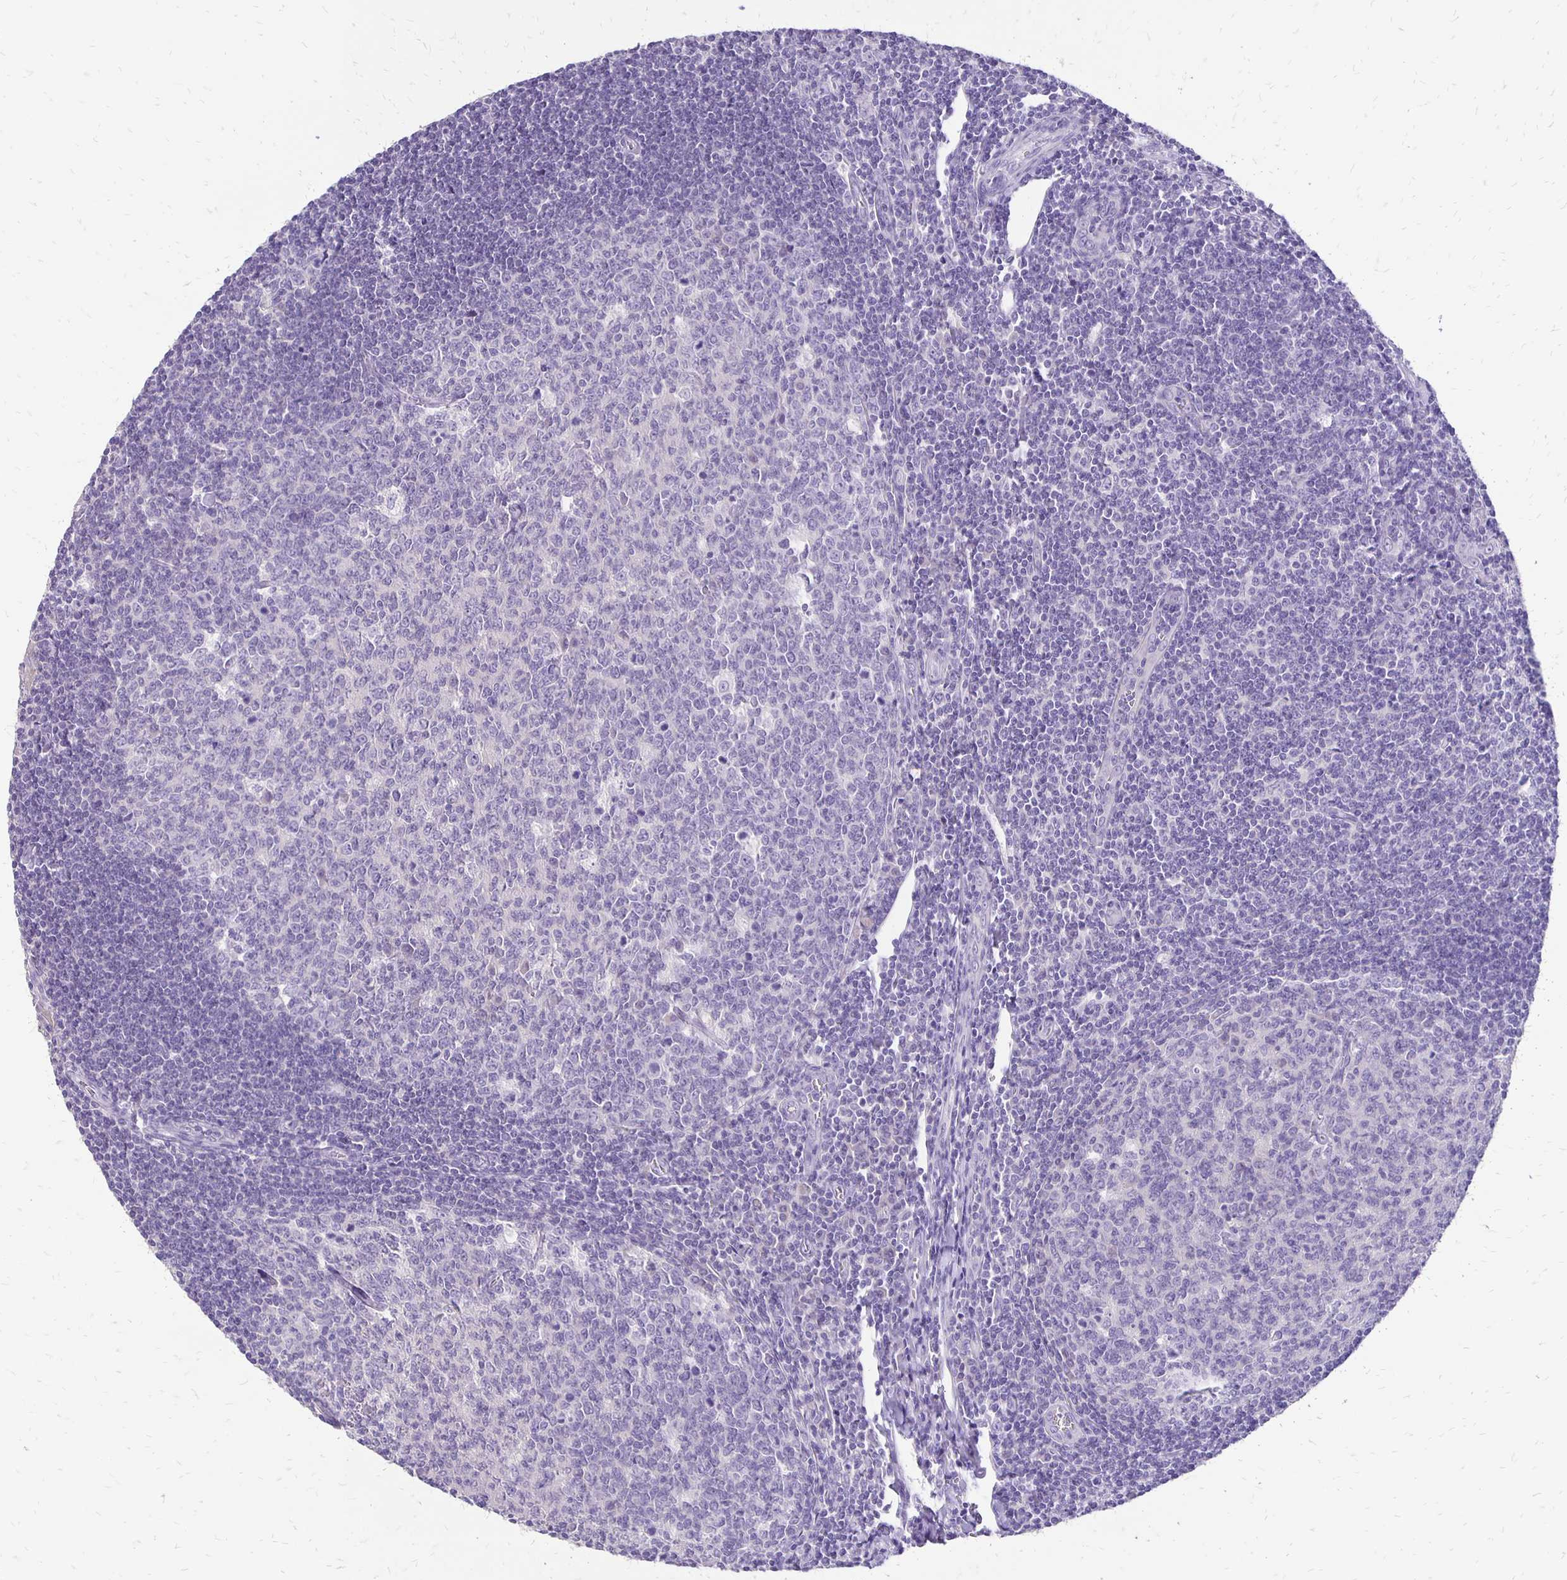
{"staining": {"intensity": "negative", "quantity": "none", "location": "none"}, "tissue": "tonsil", "cell_type": "Germinal center cells", "image_type": "normal", "snomed": [{"axis": "morphology", "description": "Normal tissue, NOS"}, {"axis": "topography", "description": "Tonsil"}], "caption": "Protein analysis of benign tonsil reveals no significant expression in germinal center cells.", "gene": "ANKRD45", "patient": {"sex": "male", "age": 27}}